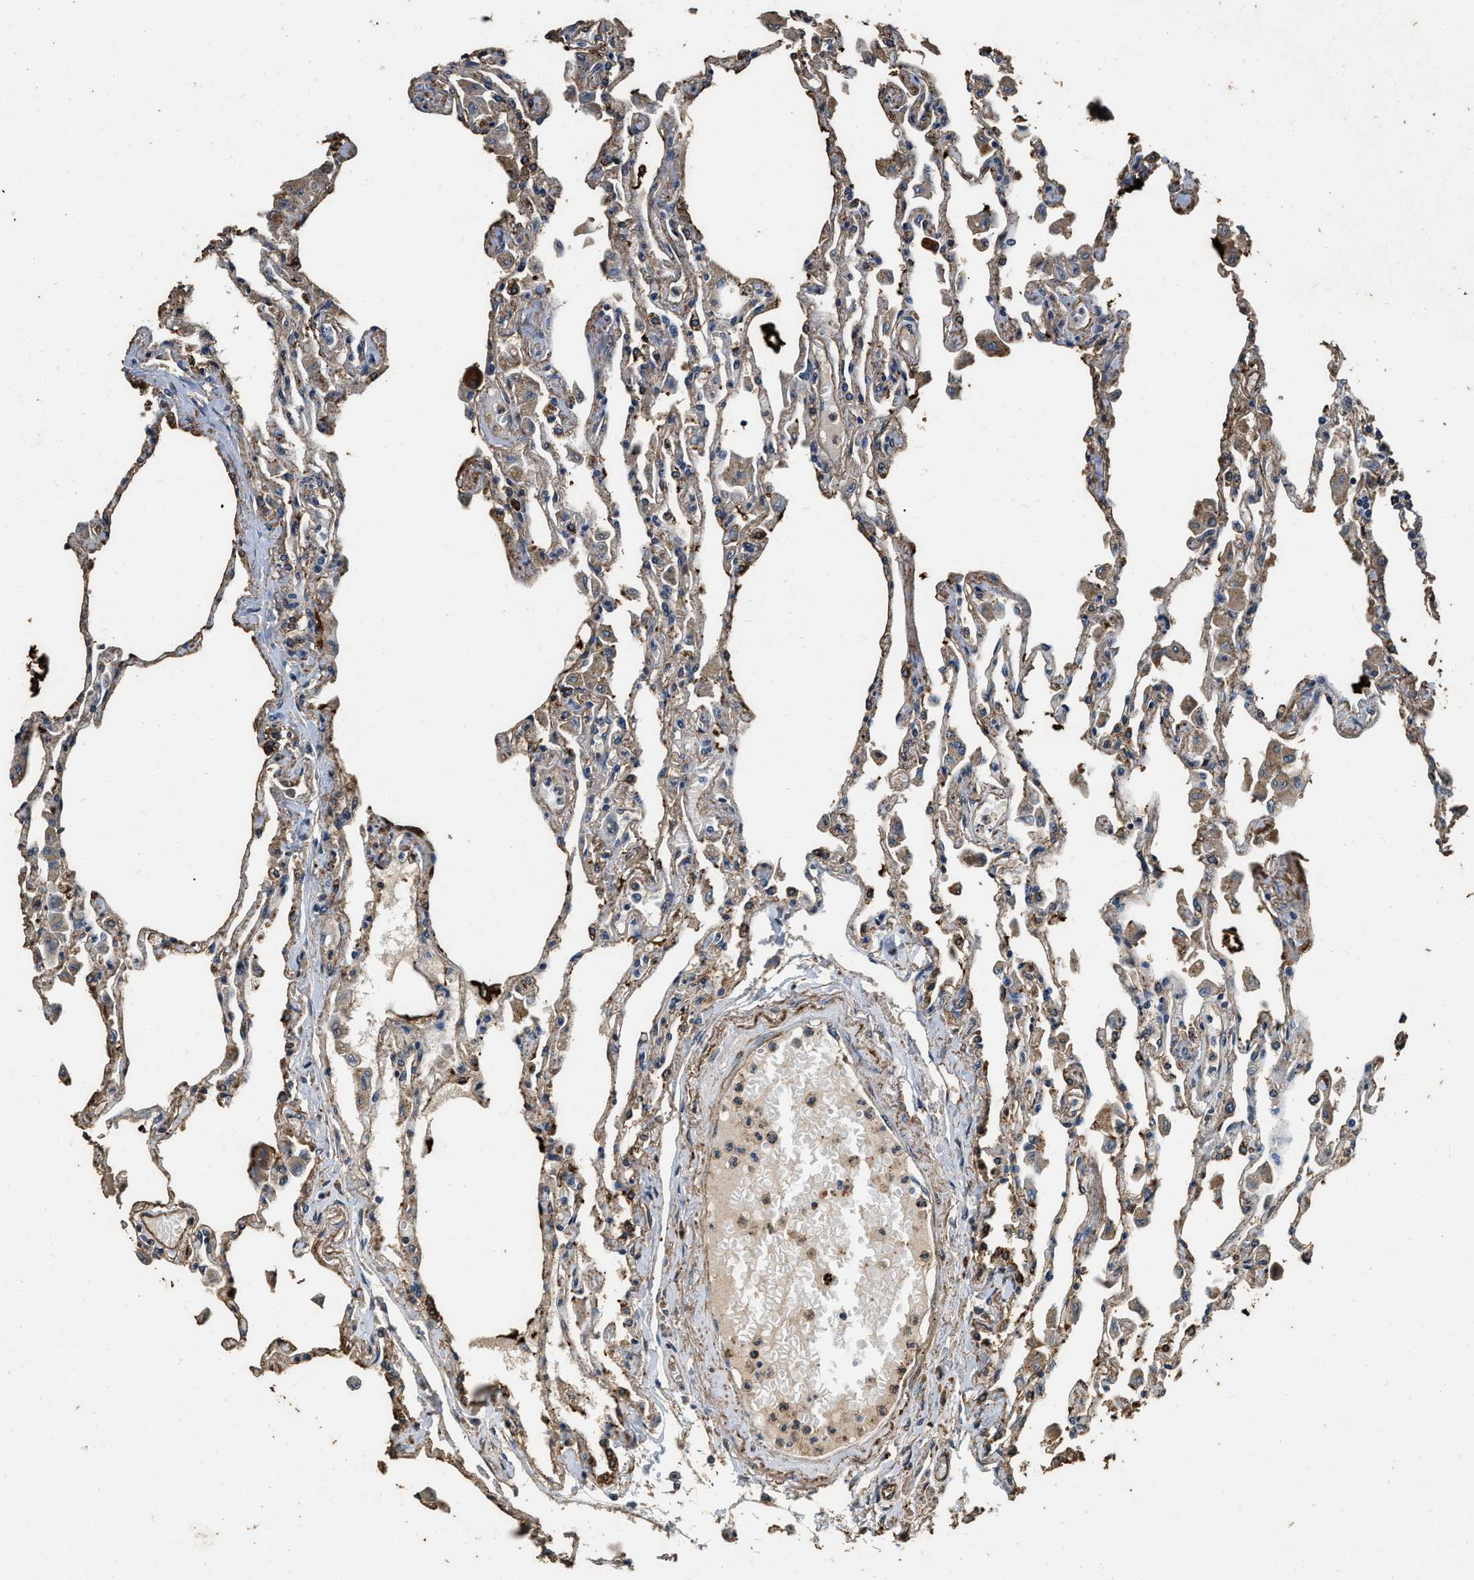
{"staining": {"intensity": "weak", "quantity": "25%-75%", "location": "cytoplasmic/membranous"}, "tissue": "lung", "cell_type": "Alveolar cells", "image_type": "normal", "snomed": [{"axis": "morphology", "description": "Normal tissue, NOS"}, {"axis": "topography", "description": "Bronchus"}, {"axis": "topography", "description": "Lung"}], "caption": "Protein staining of normal lung shows weak cytoplasmic/membranous staining in about 25%-75% of alveolar cells.", "gene": "MIB1", "patient": {"sex": "female", "age": 49}}